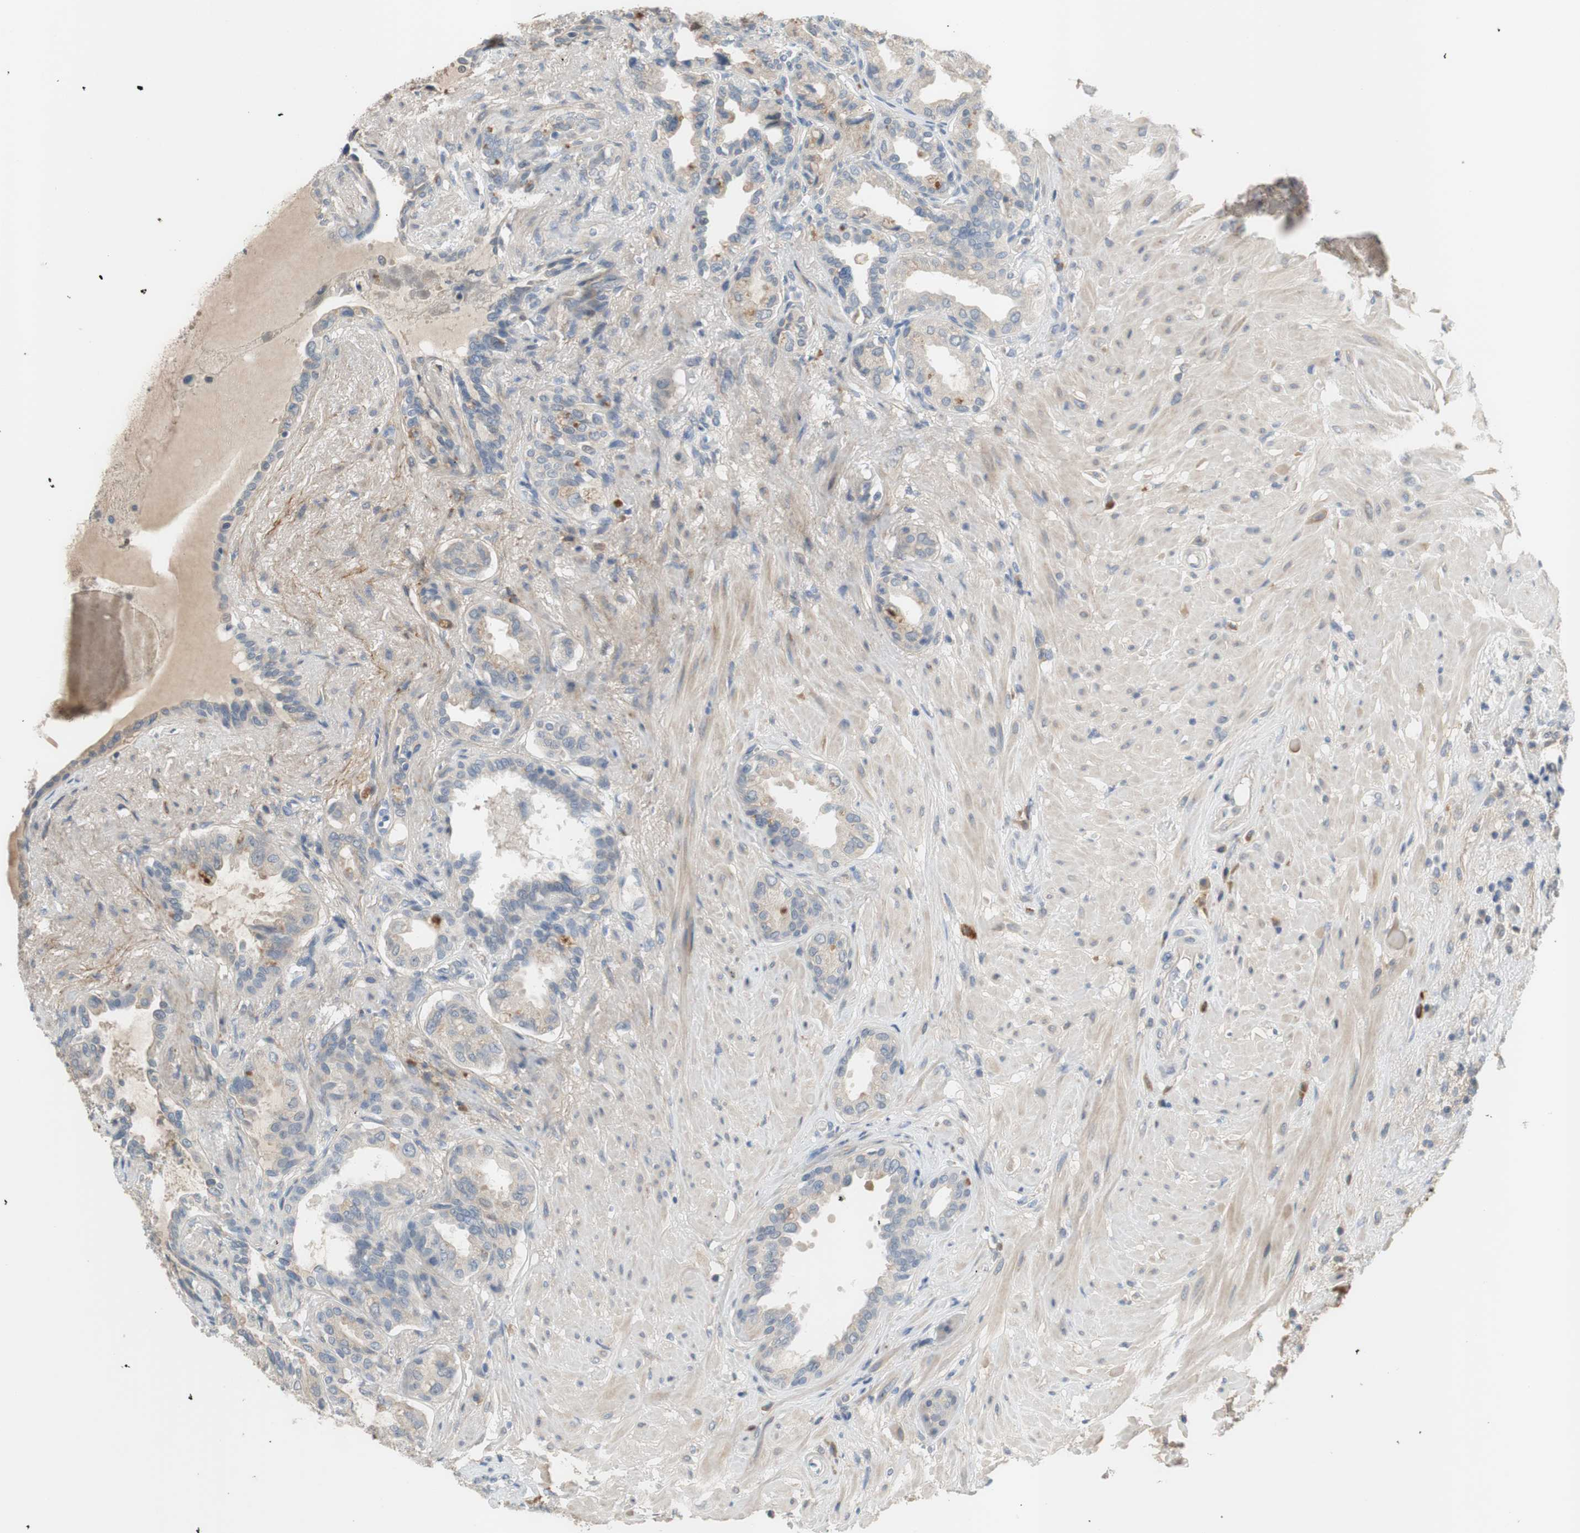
{"staining": {"intensity": "weak", "quantity": "25%-75%", "location": "cytoplasmic/membranous"}, "tissue": "seminal vesicle", "cell_type": "Glandular cells", "image_type": "normal", "snomed": [{"axis": "morphology", "description": "Normal tissue, NOS"}, {"axis": "topography", "description": "Seminal veicle"}], "caption": "Immunohistochemistry of unremarkable seminal vesicle displays low levels of weak cytoplasmic/membranous expression in approximately 25%-75% of glandular cells.", "gene": "COL12A1", "patient": {"sex": "male", "age": 61}}